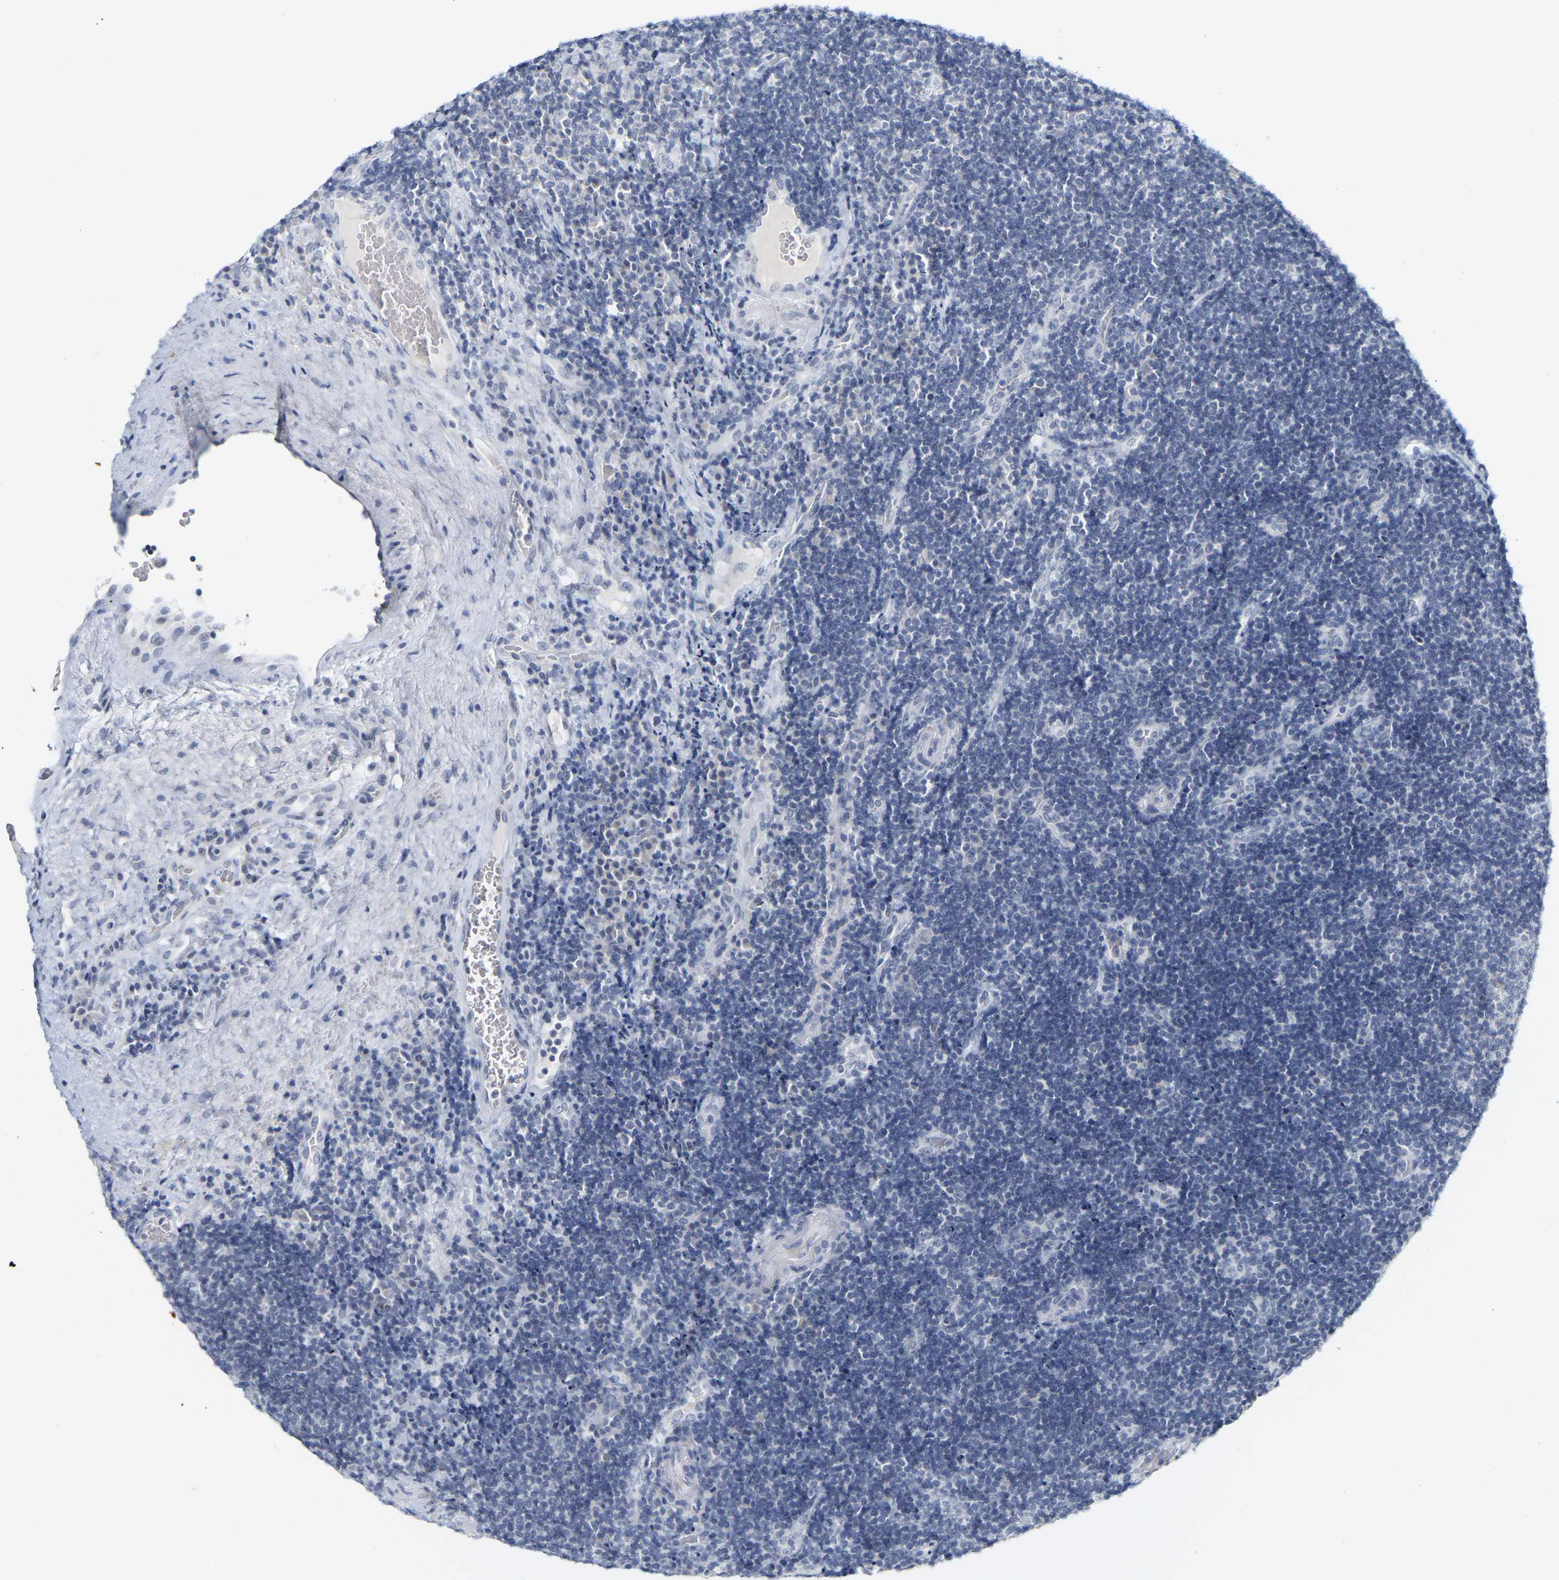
{"staining": {"intensity": "negative", "quantity": "none", "location": "none"}, "tissue": "lymphoma", "cell_type": "Tumor cells", "image_type": "cancer", "snomed": [{"axis": "morphology", "description": "Malignant lymphoma, non-Hodgkin's type, High grade"}, {"axis": "topography", "description": "Tonsil"}], "caption": "DAB (3,3'-diaminobenzidine) immunohistochemical staining of lymphoma demonstrates no significant positivity in tumor cells.", "gene": "KRT76", "patient": {"sex": "female", "age": 36}}